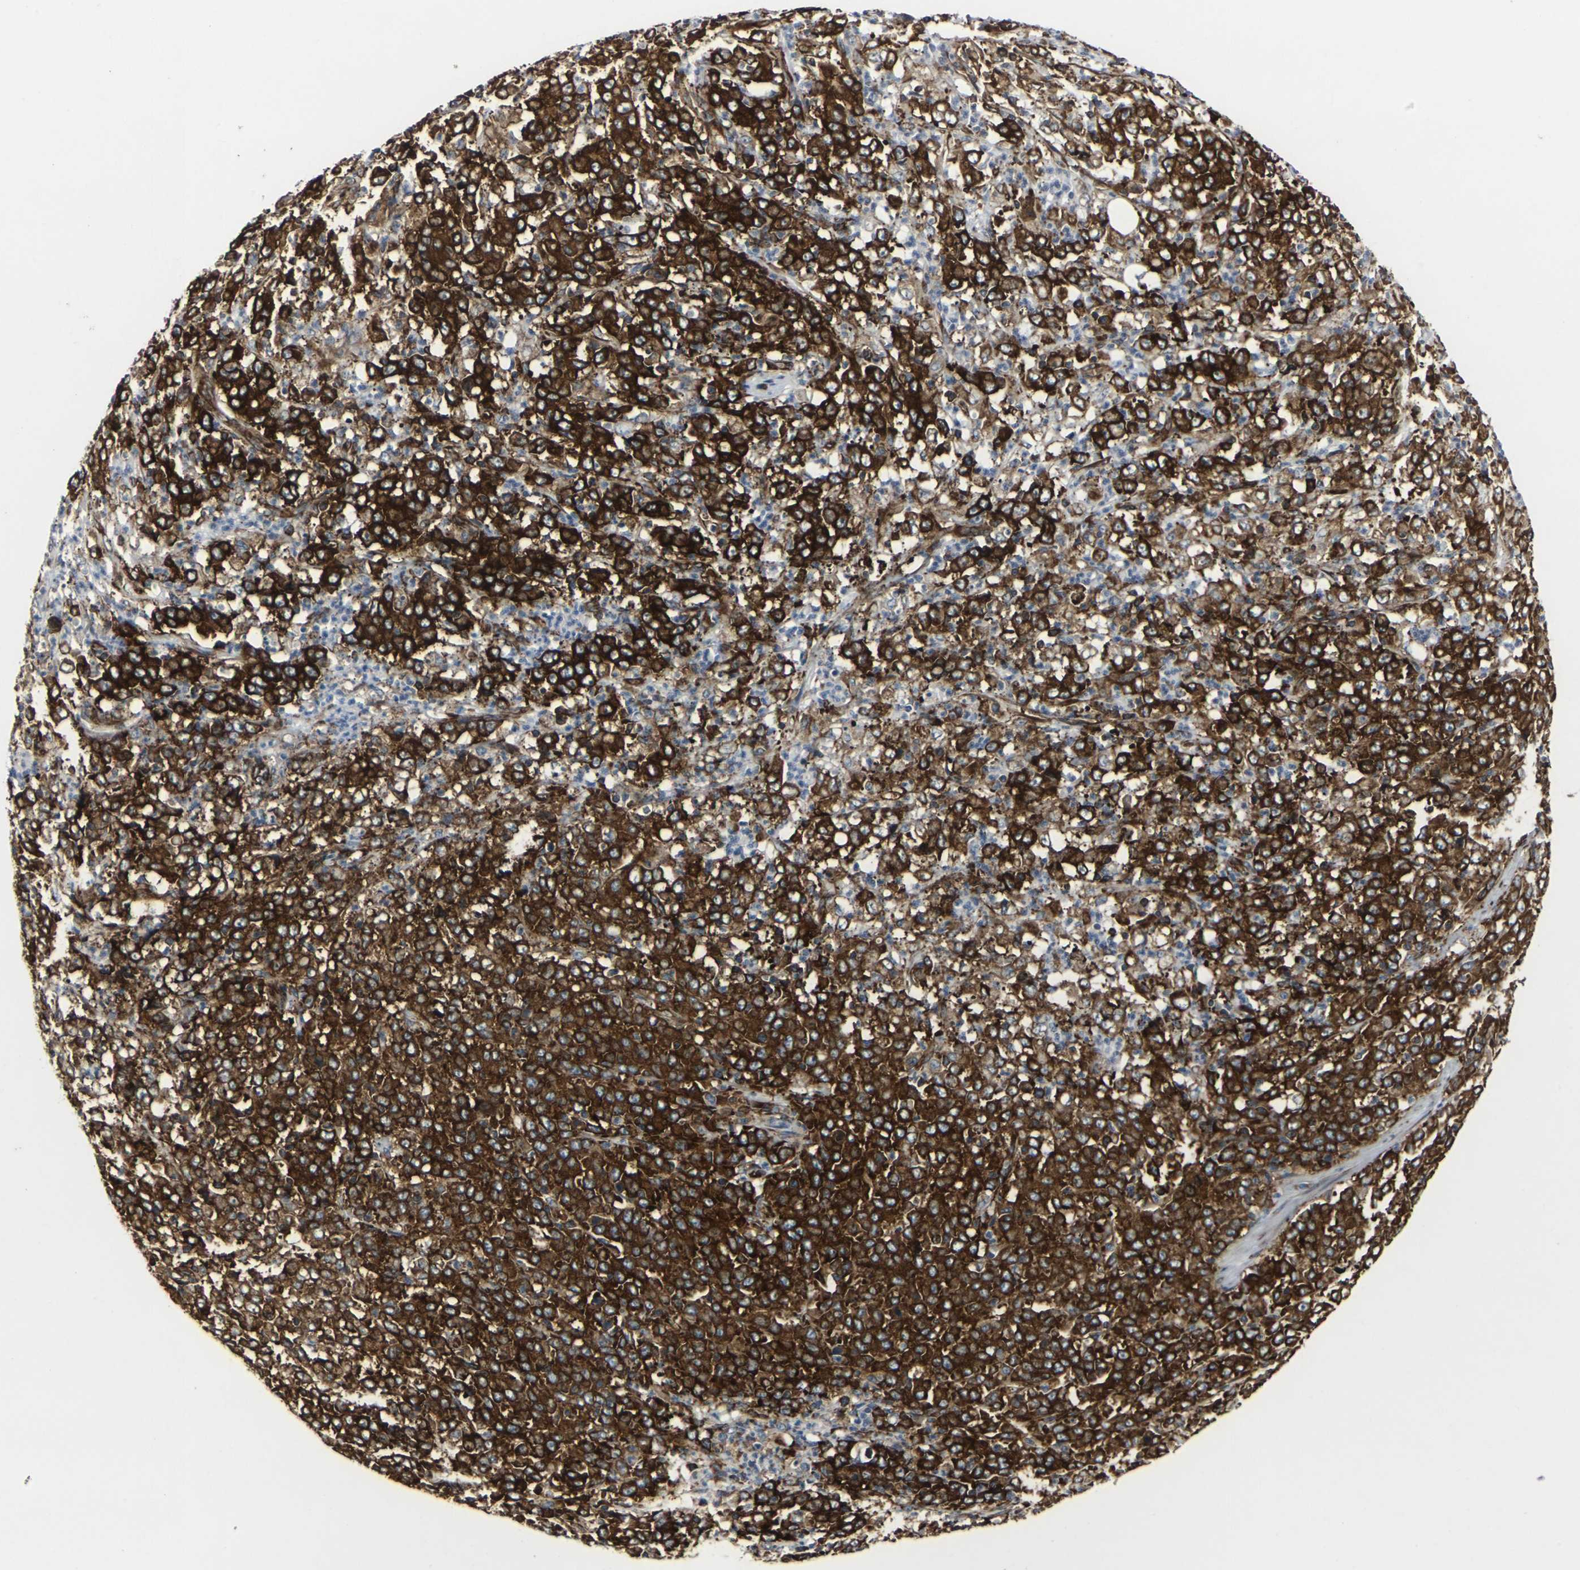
{"staining": {"intensity": "strong", "quantity": ">75%", "location": "cytoplasmic/membranous"}, "tissue": "stomach cancer", "cell_type": "Tumor cells", "image_type": "cancer", "snomed": [{"axis": "morphology", "description": "Adenocarcinoma, NOS"}, {"axis": "topography", "description": "Stomach, lower"}], "caption": "Immunohistochemical staining of human adenocarcinoma (stomach) exhibits strong cytoplasmic/membranous protein expression in approximately >75% of tumor cells.", "gene": "MARCHF2", "patient": {"sex": "female", "age": 71}}